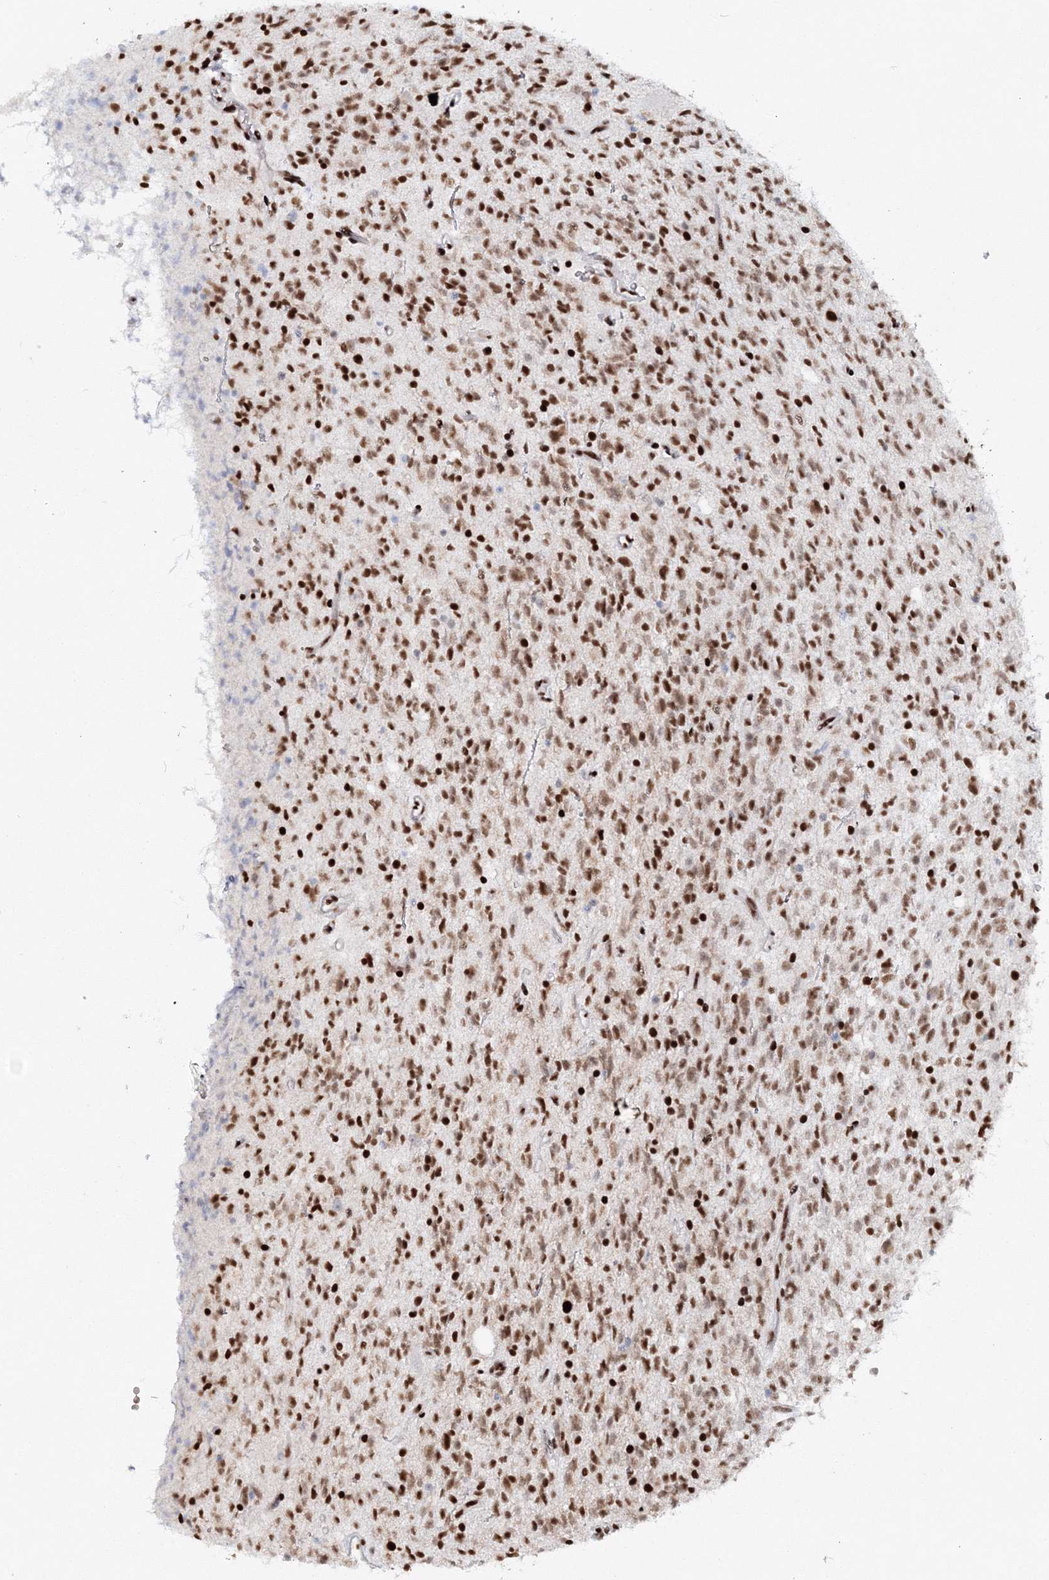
{"staining": {"intensity": "moderate", "quantity": ">75%", "location": "nuclear"}, "tissue": "glioma", "cell_type": "Tumor cells", "image_type": "cancer", "snomed": [{"axis": "morphology", "description": "Glioma, malignant, High grade"}, {"axis": "topography", "description": "Brain"}], "caption": "Moderate nuclear expression for a protein is present in about >75% of tumor cells of malignant glioma (high-grade) using IHC.", "gene": "QRICH1", "patient": {"sex": "male", "age": 34}}